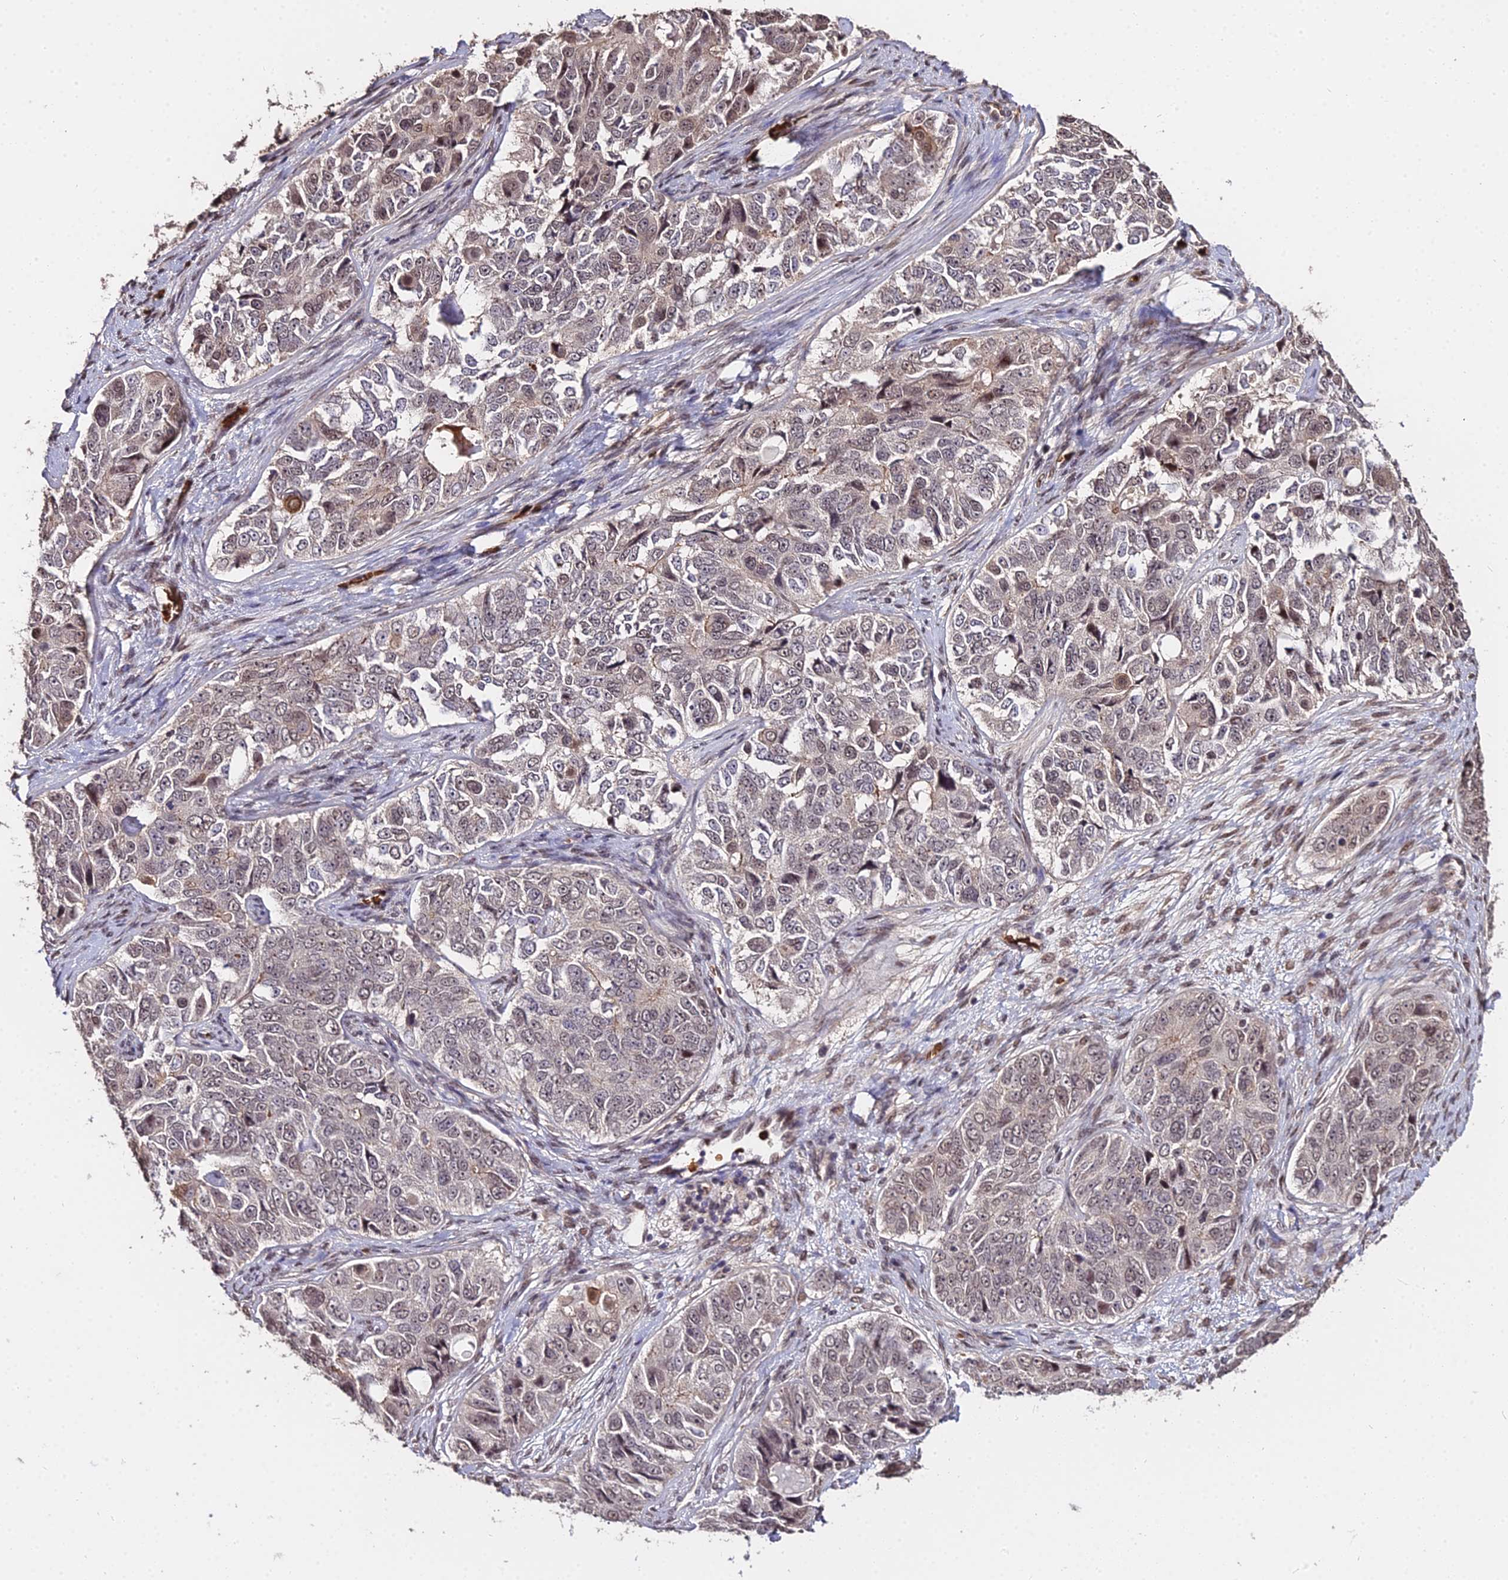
{"staining": {"intensity": "weak", "quantity": "<25%", "location": "nuclear"}, "tissue": "ovarian cancer", "cell_type": "Tumor cells", "image_type": "cancer", "snomed": [{"axis": "morphology", "description": "Carcinoma, endometroid"}, {"axis": "topography", "description": "Ovary"}], "caption": "Immunohistochemistry micrograph of human endometroid carcinoma (ovarian) stained for a protein (brown), which reveals no positivity in tumor cells.", "gene": "ZDBF2", "patient": {"sex": "female", "age": 51}}